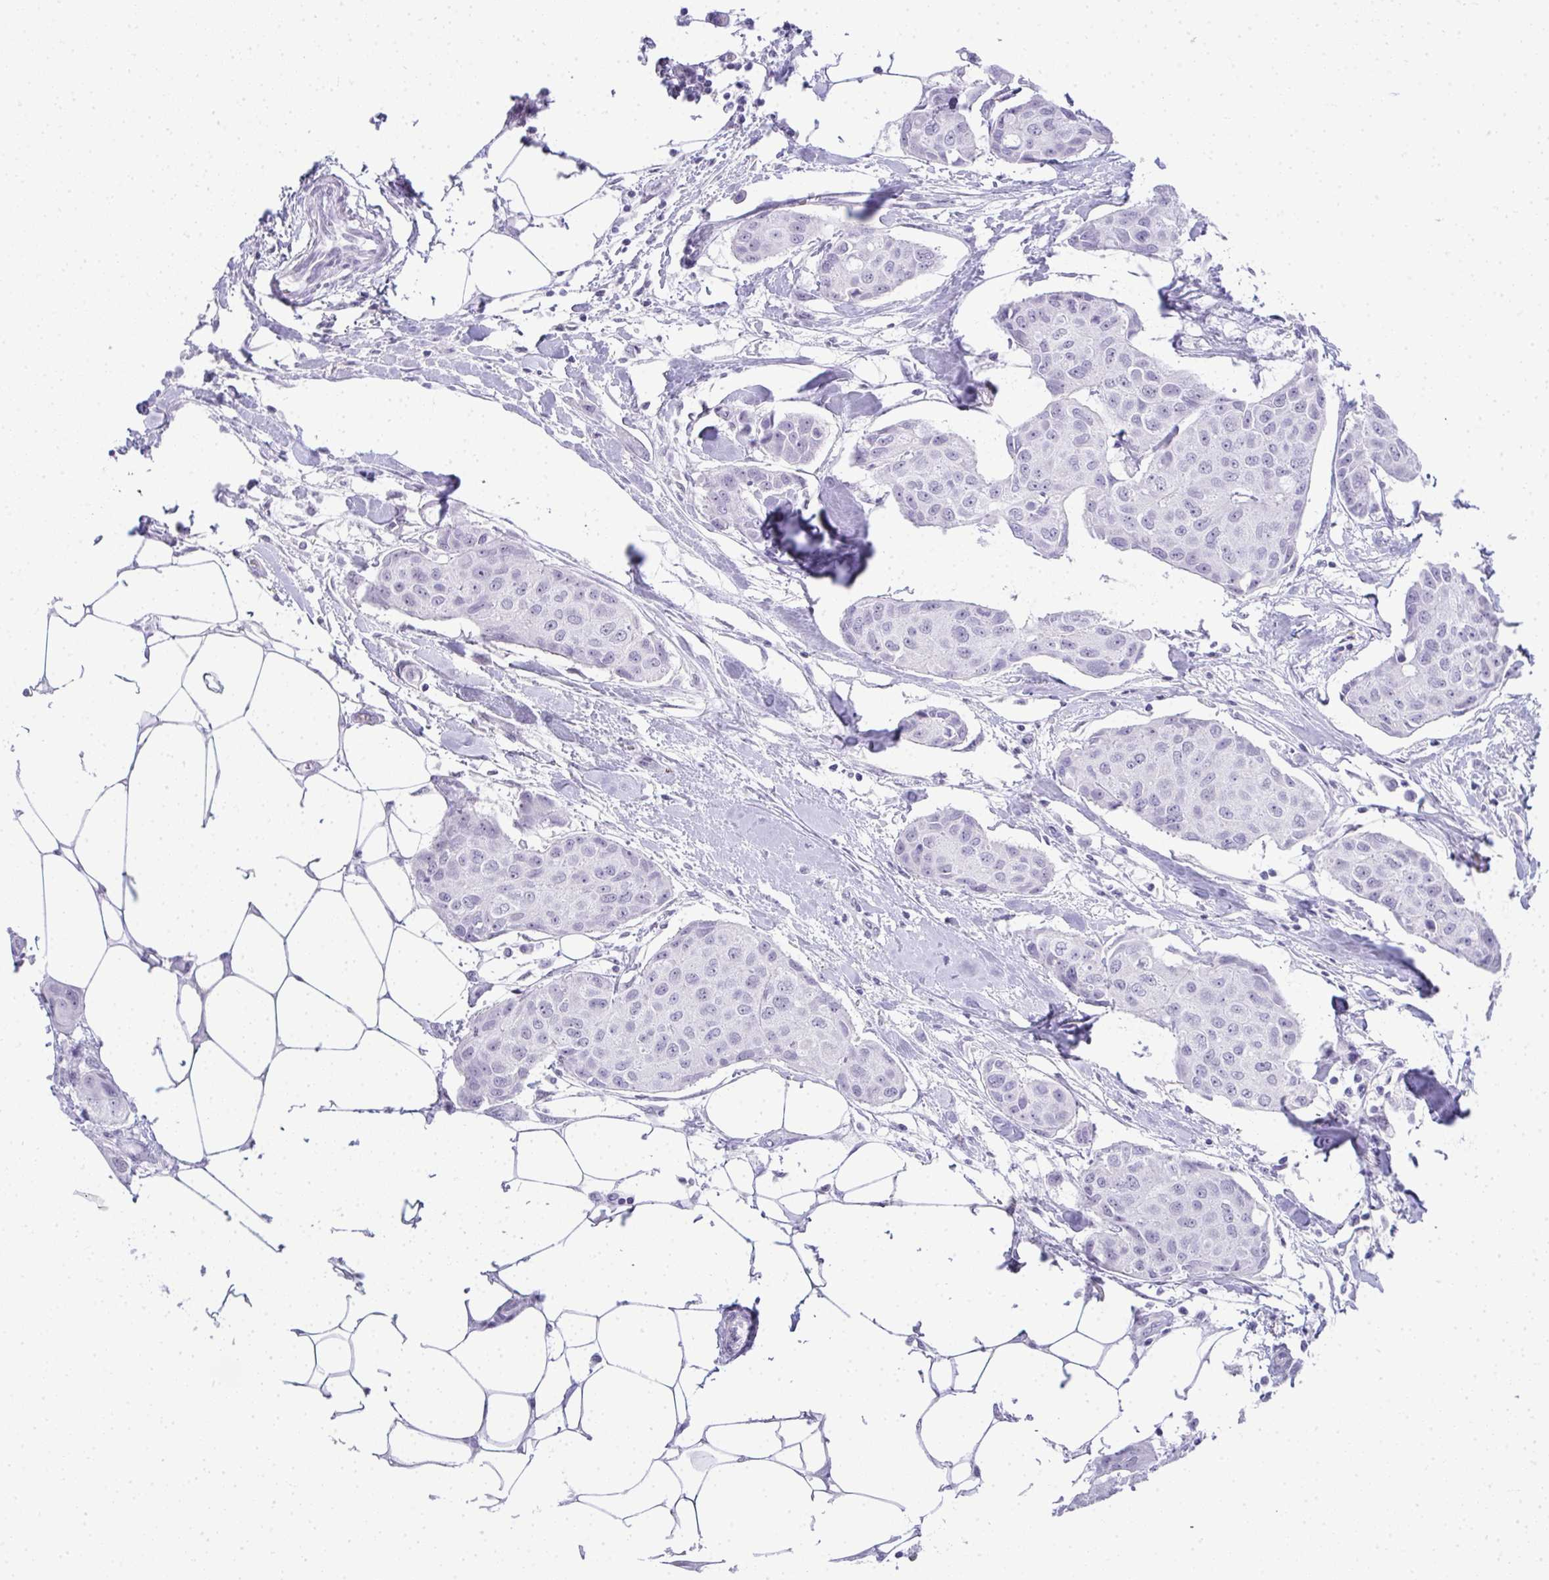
{"staining": {"intensity": "negative", "quantity": "none", "location": "none"}, "tissue": "breast cancer", "cell_type": "Tumor cells", "image_type": "cancer", "snomed": [{"axis": "morphology", "description": "Duct carcinoma"}, {"axis": "topography", "description": "Breast"}, {"axis": "topography", "description": "Lymph node"}], "caption": "Immunohistochemical staining of breast invasive ductal carcinoma demonstrates no significant positivity in tumor cells.", "gene": "PLA2G1B", "patient": {"sex": "female", "age": 80}}